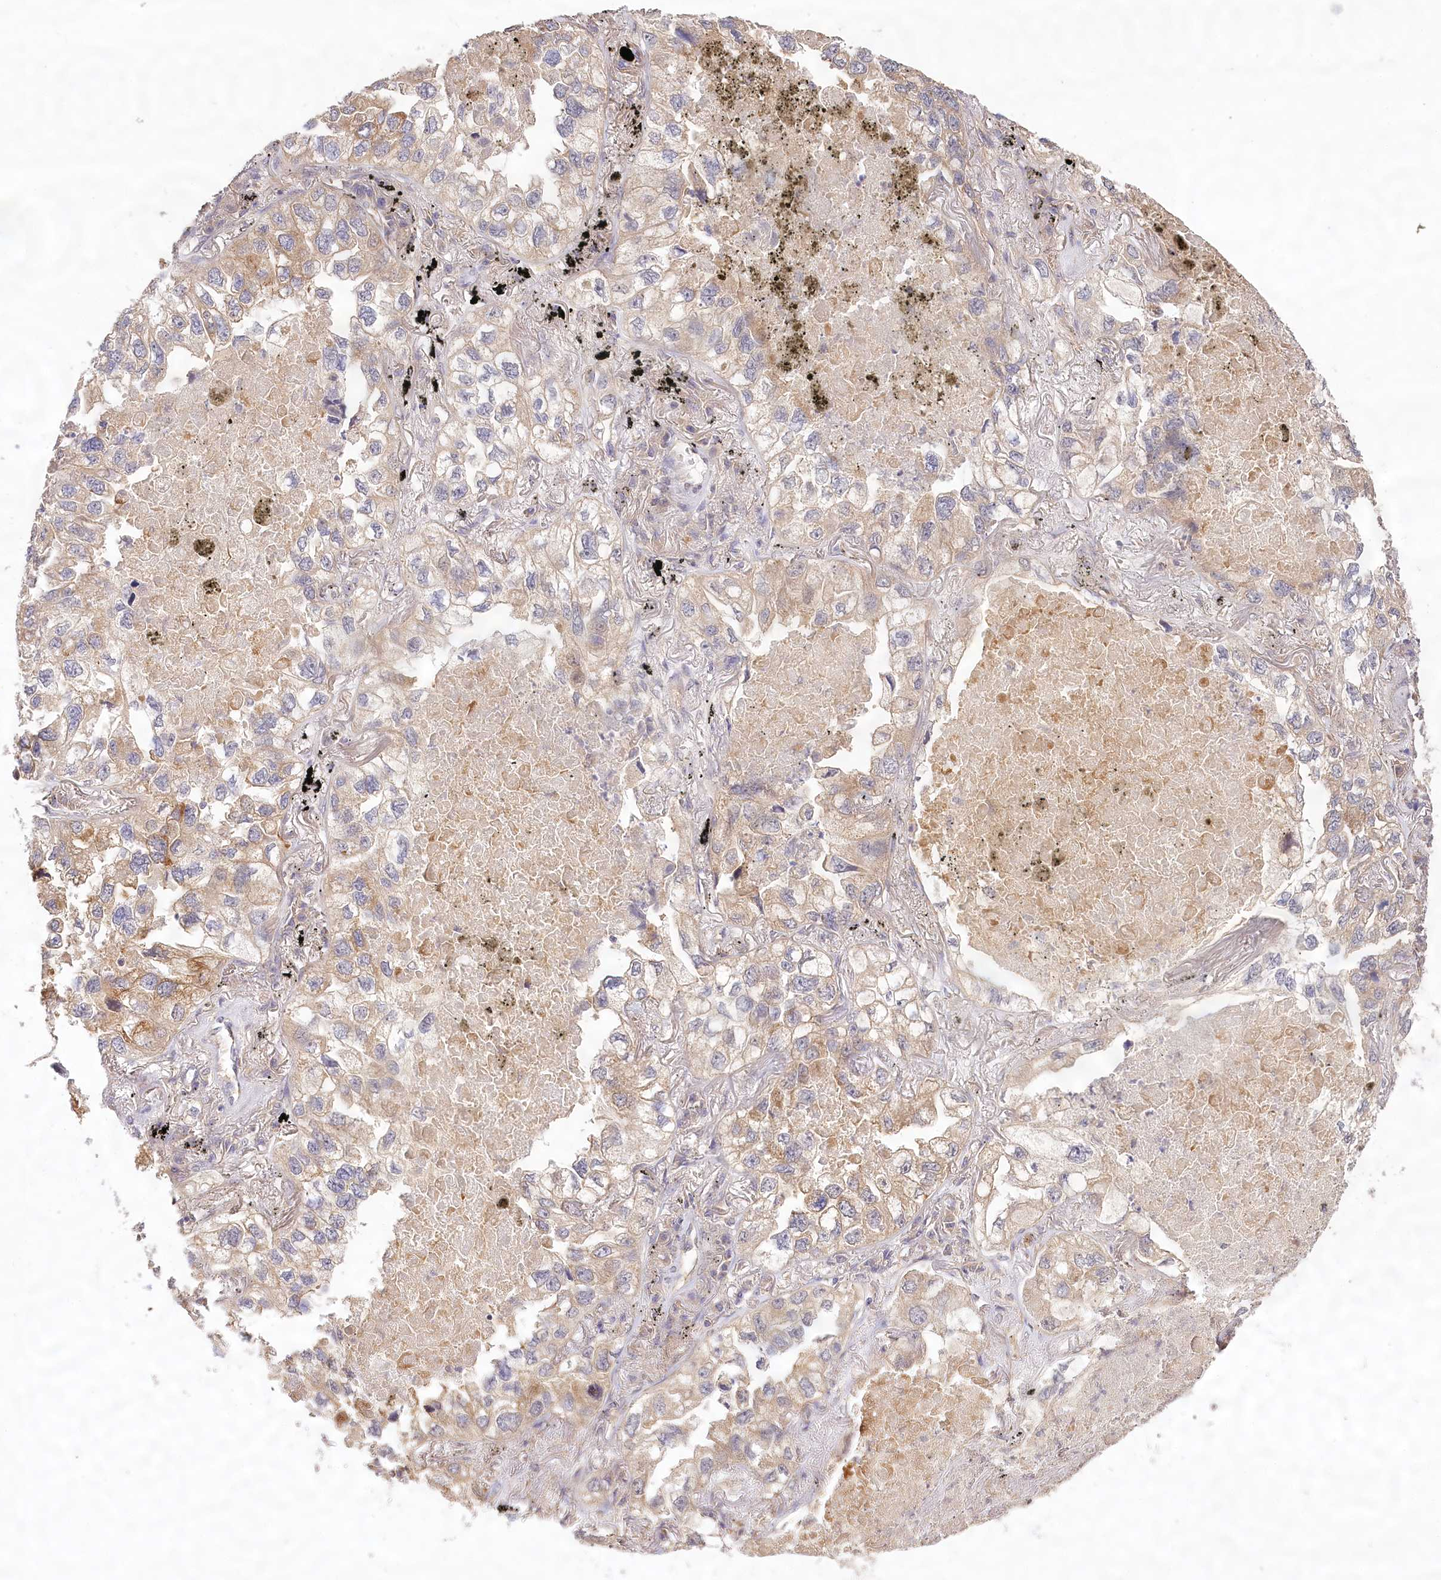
{"staining": {"intensity": "moderate", "quantity": "<25%", "location": "cytoplasmic/membranous"}, "tissue": "lung cancer", "cell_type": "Tumor cells", "image_type": "cancer", "snomed": [{"axis": "morphology", "description": "Adenocarcinoma, NOS"}, {"axis": "topography", "description": "Lung"}], "caption": "High-magnification brightfield microscopy of lung cancer stained with DAB (3,3'-diaminobenzidine) (brown) and counterstained with hematoxylin (blue). tumor cells exhibit moderate cytoplasmic/membranous staining is appreciated in about<25% of cells. (Stains: DAB (3,3'-diaminobenzidine) in brown, nuclei in blue, Microscopy: brightfield microscopy at high magnification).", "gene": "LSS", "patient": {"sex": "male", "age": 65}}